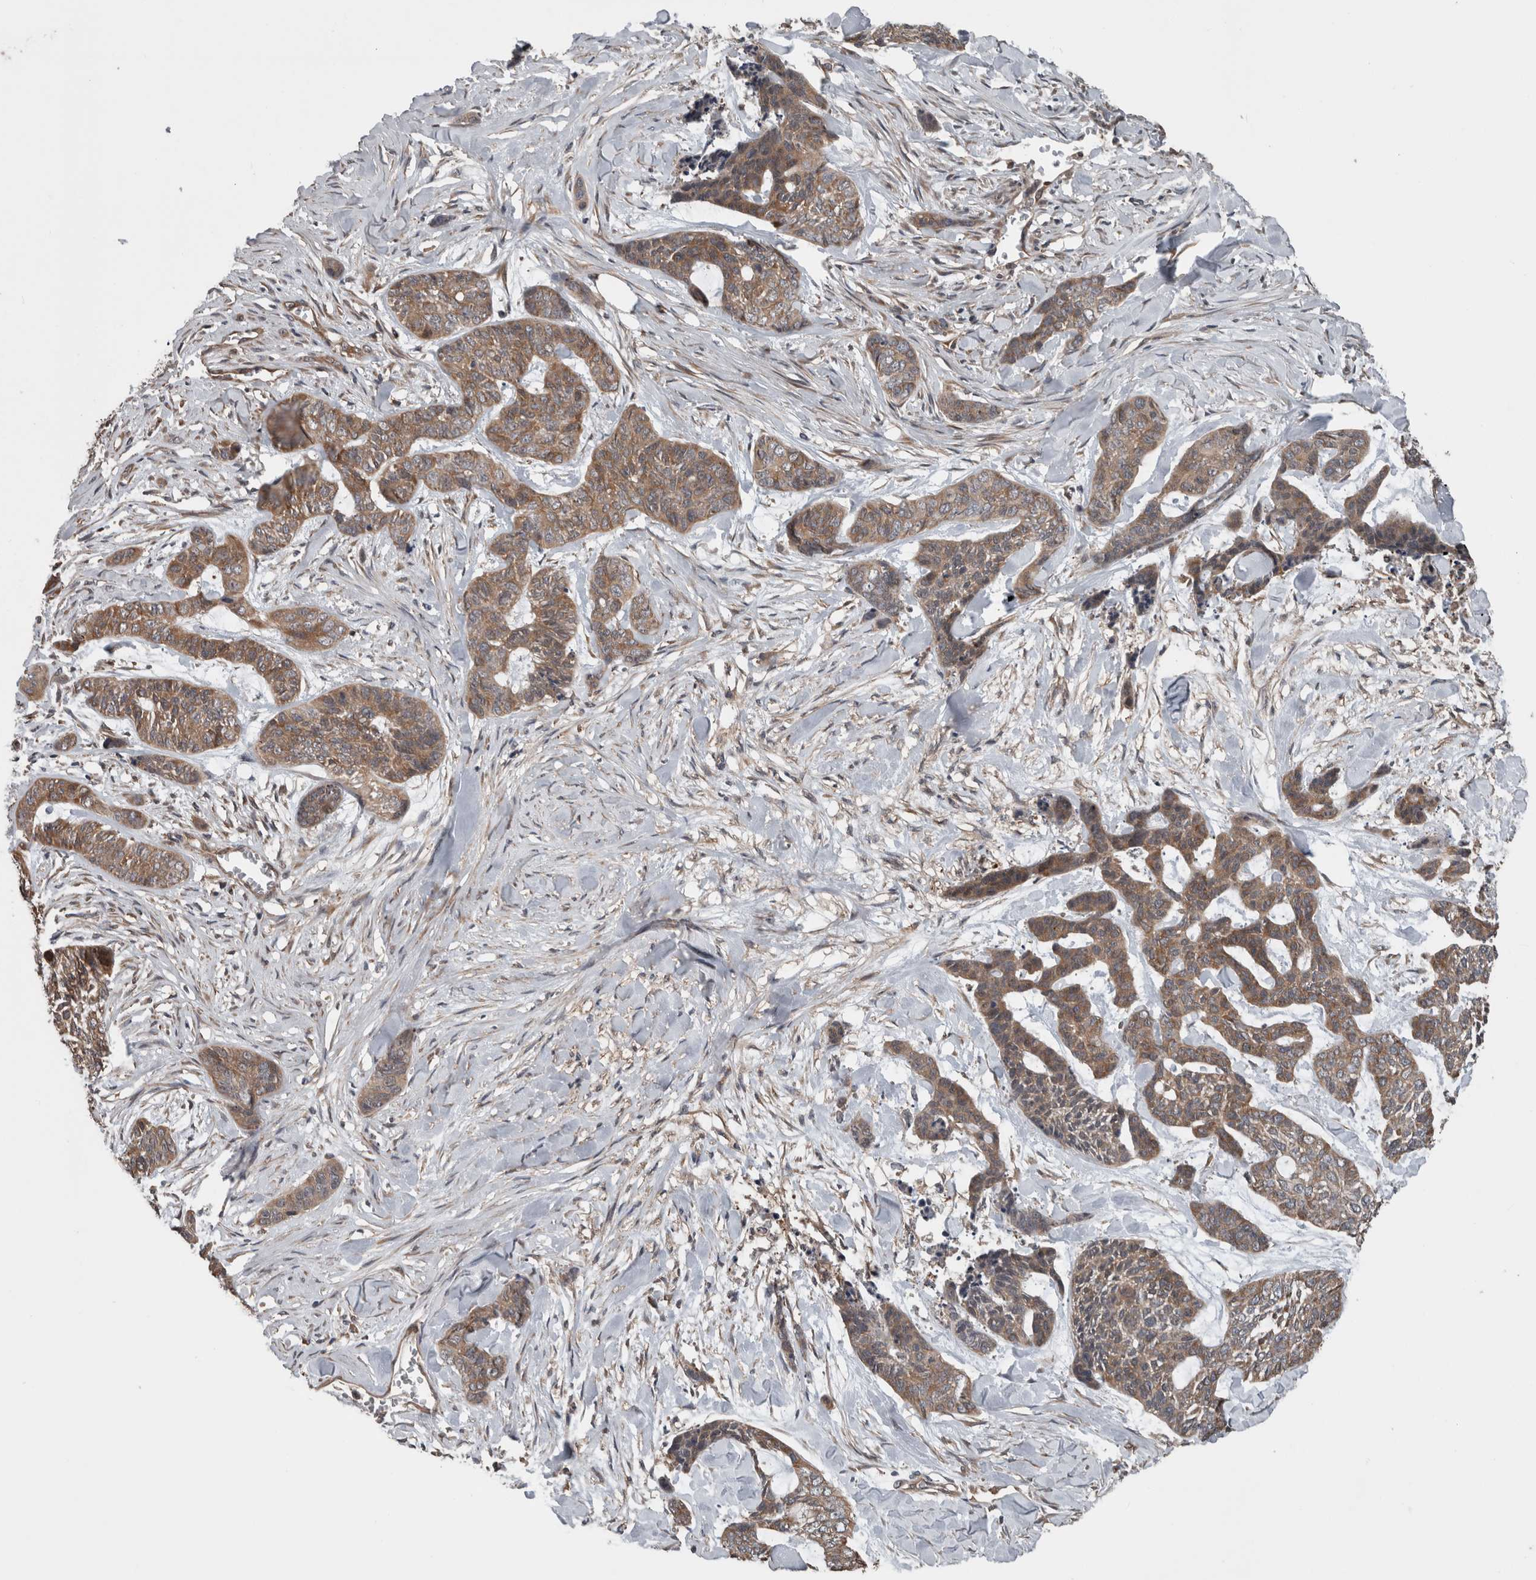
{"staining": {"intensity": "moderate", "quantity": ">75%", "location": "cytoplasmic/membranous"}, "tissue": "skin cancer", "cell_type": "Tumor cells", "image_type": "cancer", "snomed": [{"axis": "morphology", "description": "Basal cell carcinoma"}, {"axis": "topography", "description": "Skin"}], "caption": "Immunohistochemistry (IHC) of human skin cancer reveals medium levels of moderate cytoplasmic/membranous positivity in approximately >75% of tumor cells. The staining was performed using DAB (3,3'-diaminobenzidine) to visualize the protein expression in brown, while the nuclei were stained in blue with hematoxylin (Magnification: 20x).", "gene": "RIOK3", "patient": {"sex": "female", "age": 64}}